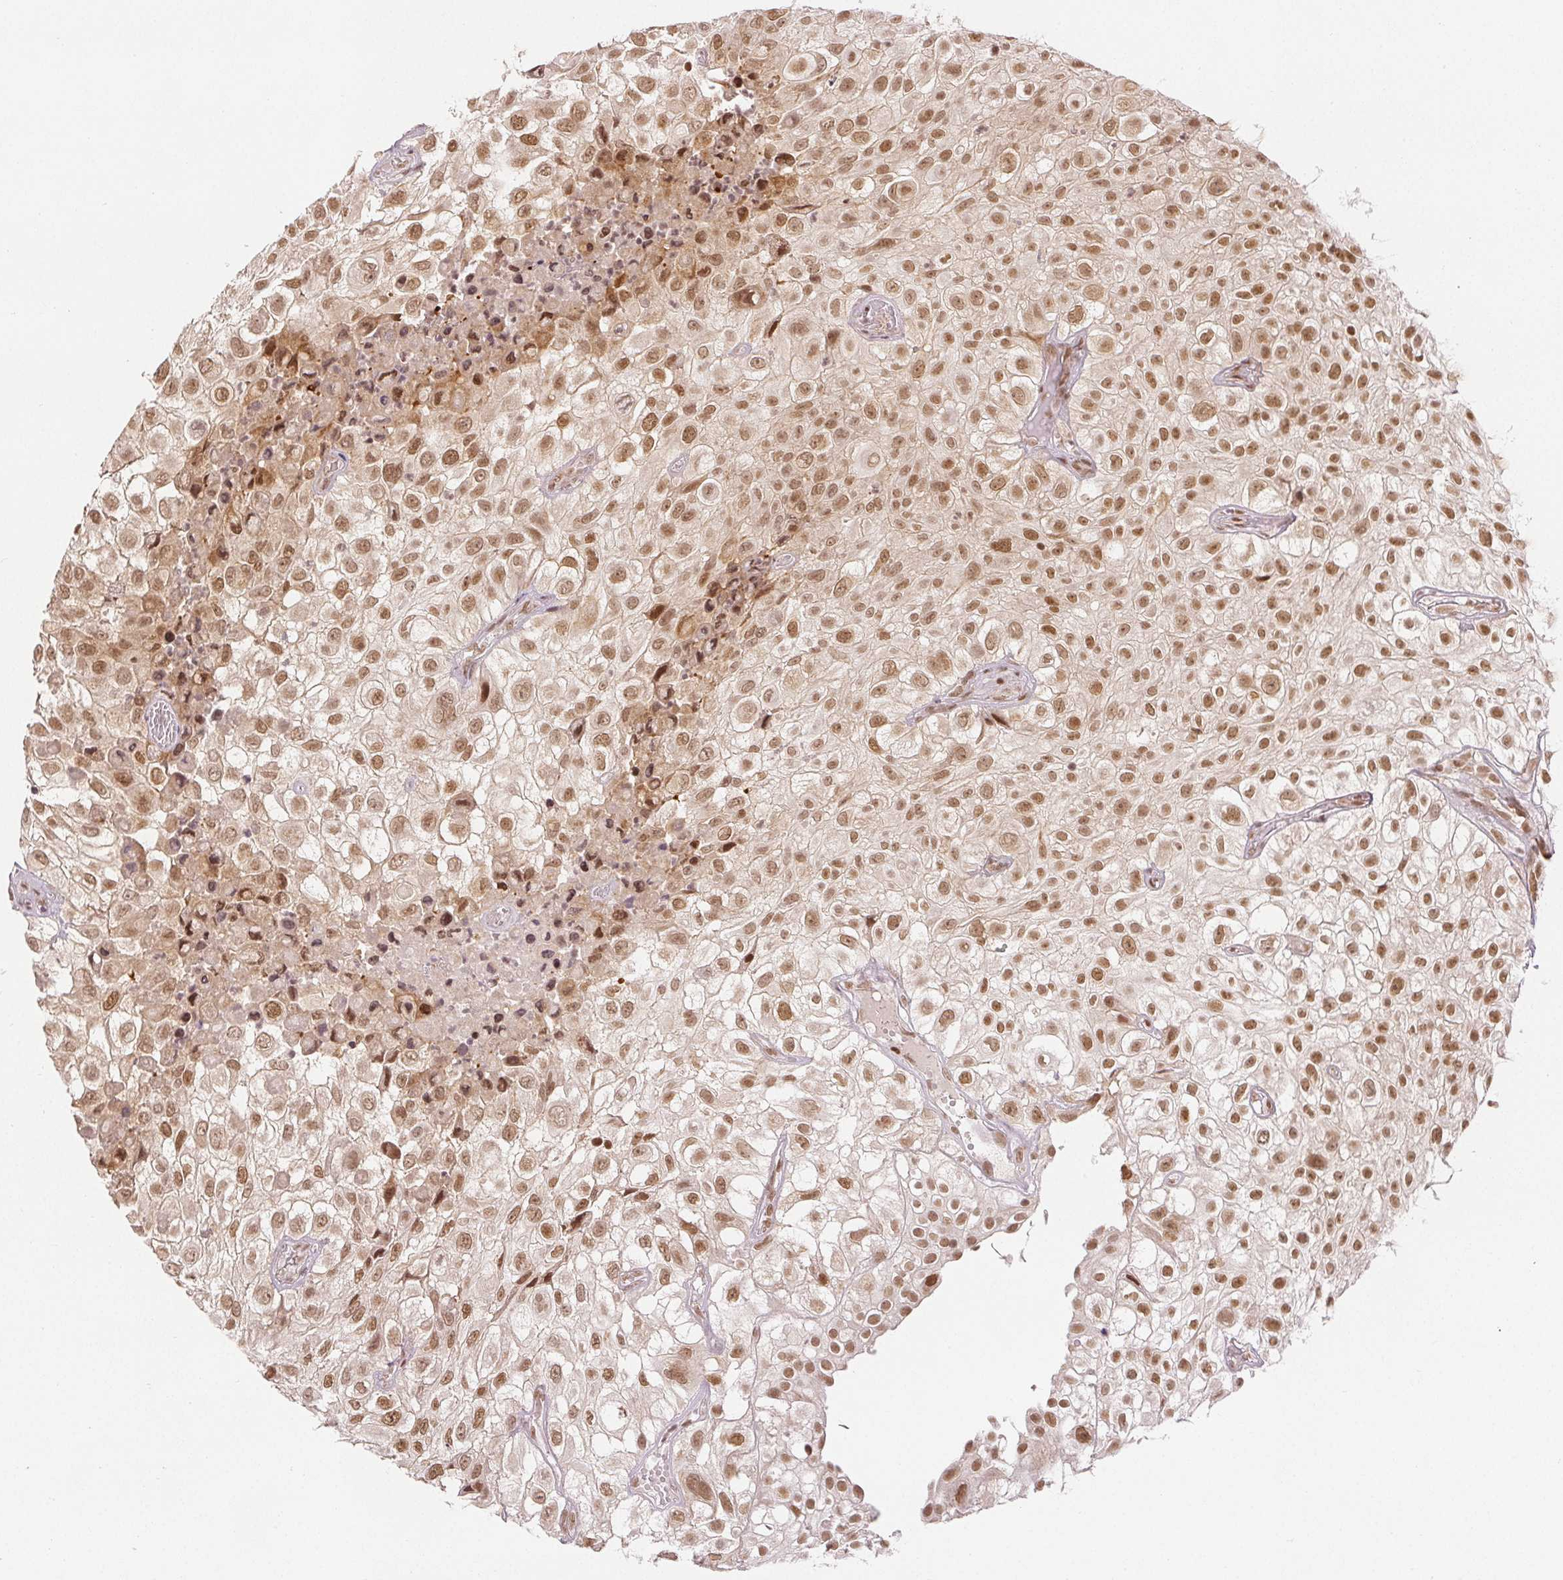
{"staining": {"intensity": "moderate", "quantity": ">75%", "location": "nuclear"}, "tissue": "urothelial cancer", "cell_type": "Tumor cells", "image_type": "cancer", "snomed": [{"axis": "morphology", "description": "Urothelial carcinoma, High grade"}, {"axis": "topography", "description": "Urinary bladder"}], "caption": "The image demonstrates a brown stain indicating the presence of a protein in the nuclear of tumor cells in urothelial cancer. The staining was performed using DAB (3,3'-diaminobenzidine), with brown indicating positive protein expression. Nuclei are stained blue with hematoxylin.", "gene": "DEK", "patient": {"sex": "male", "age": 56}}